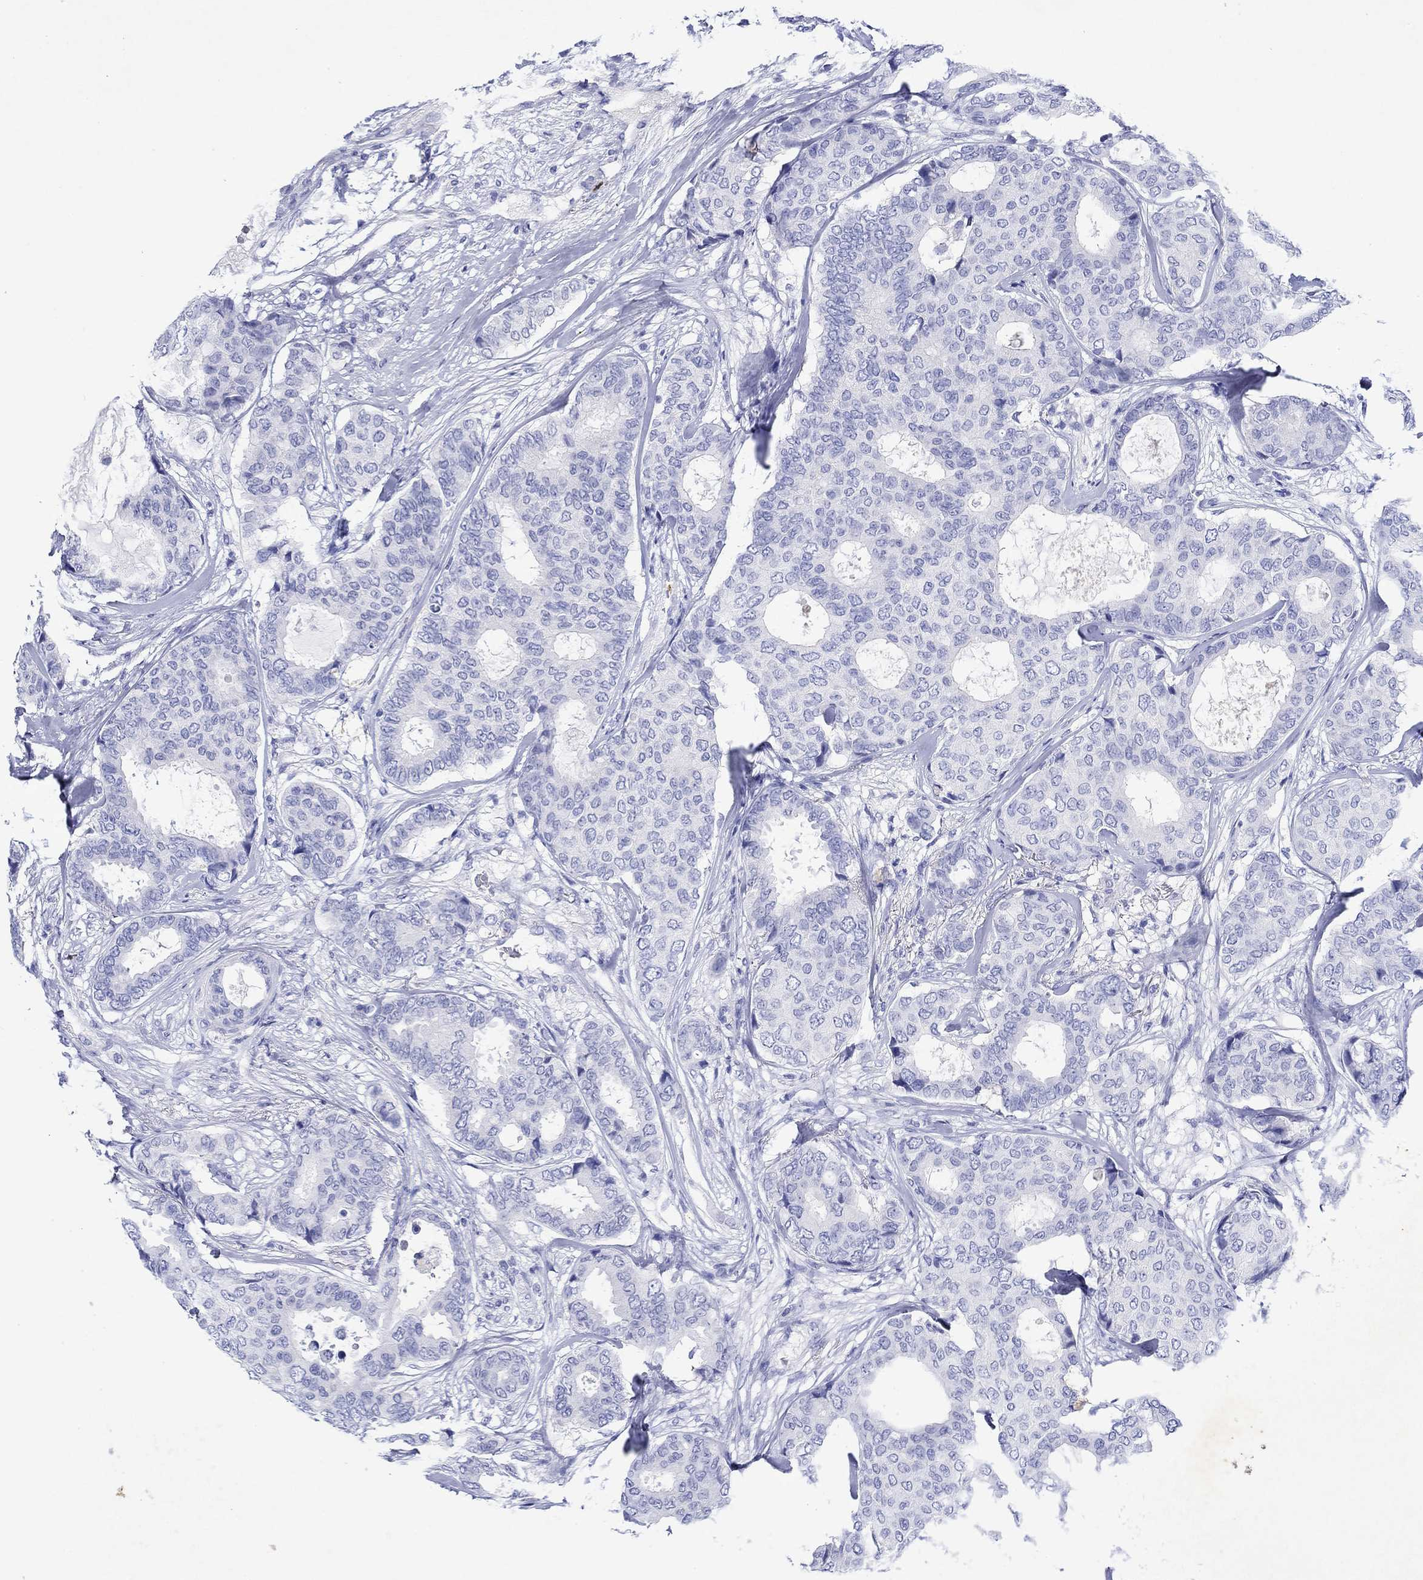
{"staining": {"intensity": "negative", "quantity": "none", "location": "none"}, "tissue": "breast cancer", "cell_type": "Tumor cells", "image_type": "cancer", "snomed": [{"axis": "morphology", "description": "Duct carcinoma"}, {"axis": "topography", "description": "Breast"}], "caption": "DAB immunohistochemical staining of invasive ductal carcinoma (breast) displays no significant staining in tumor cells.", "gene": "EPX", "patient": {"sex": "female", "age": 75}}